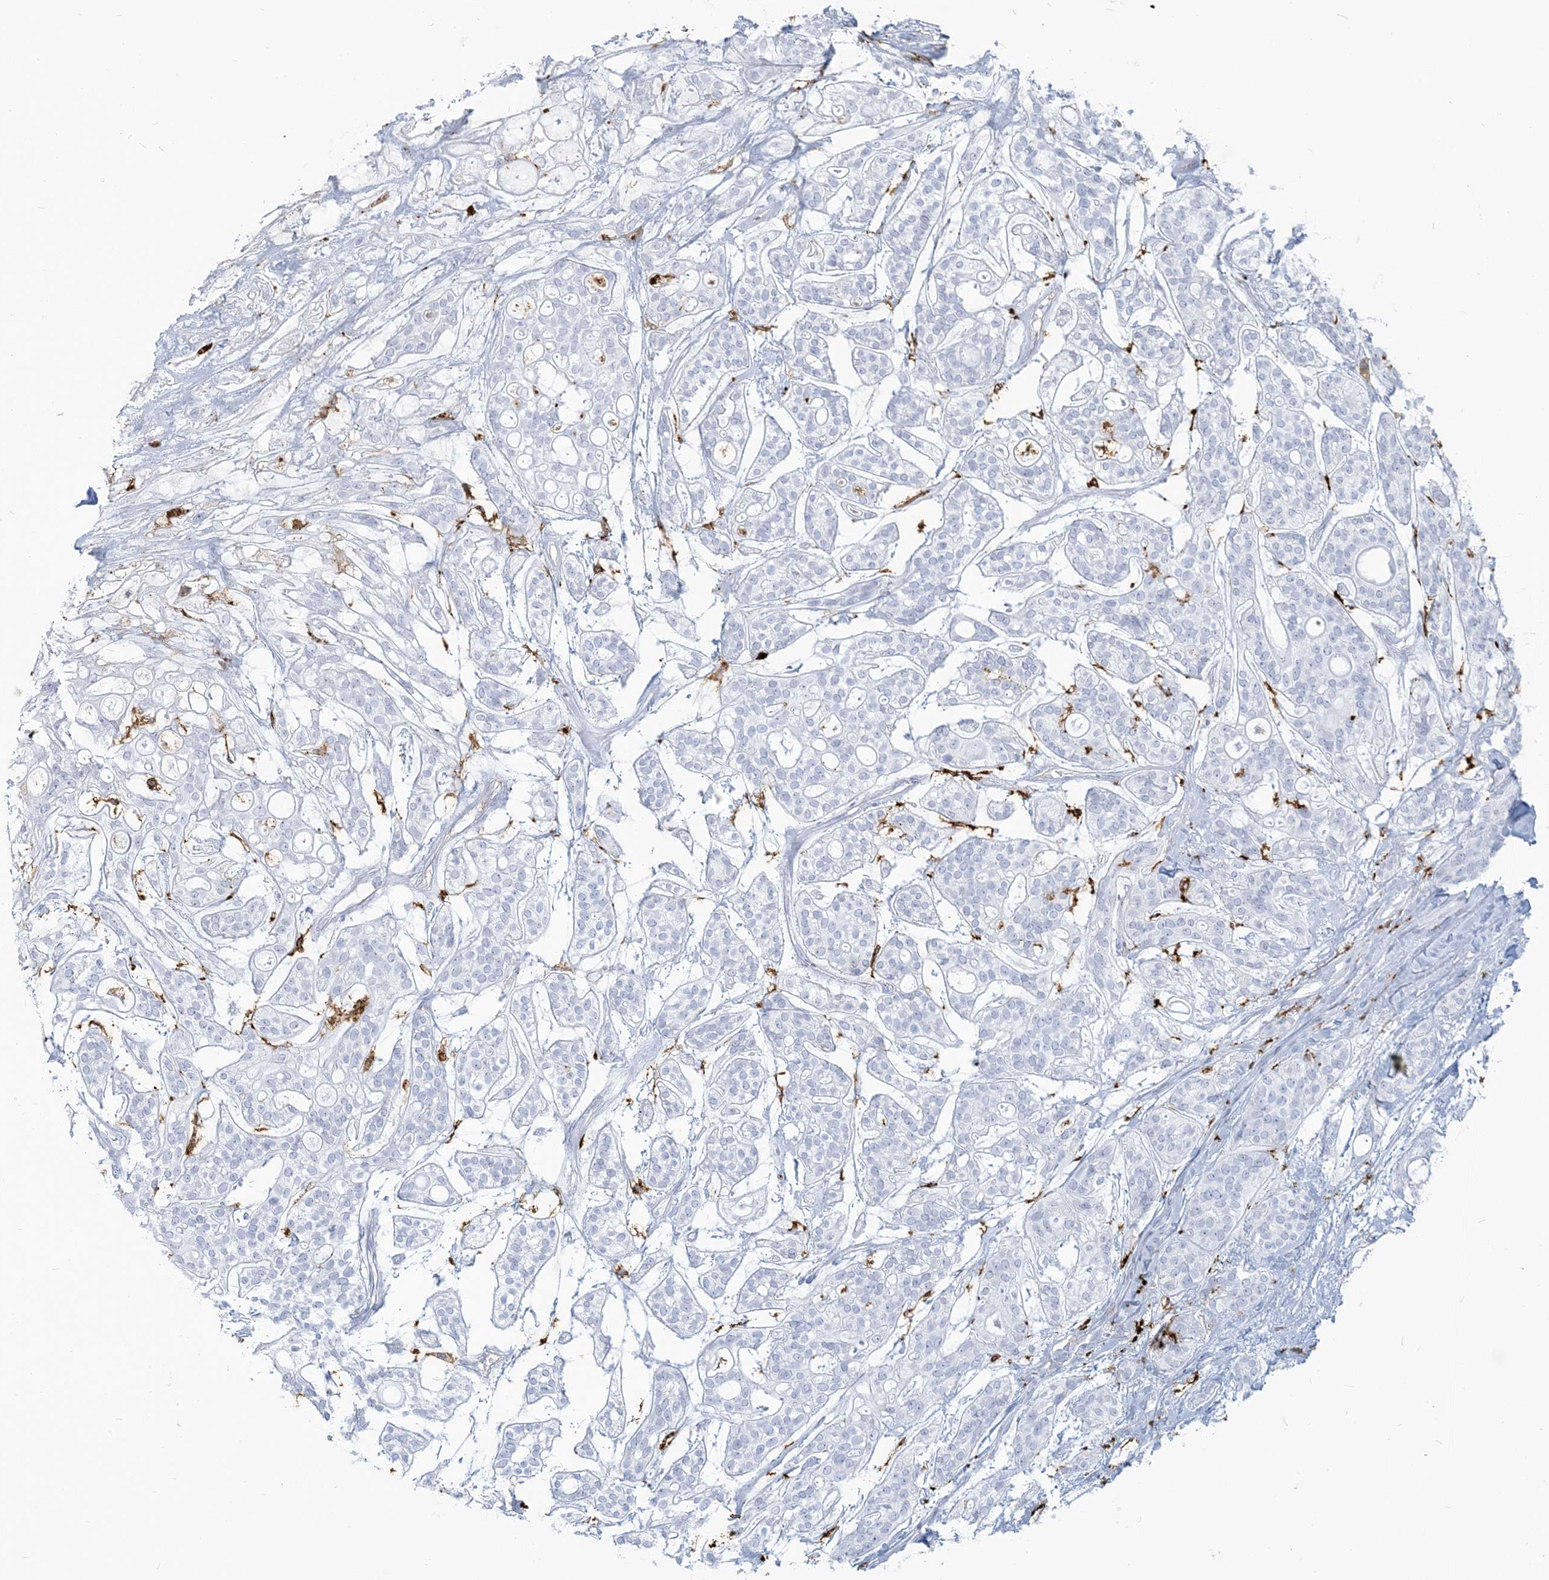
{"staining": {"intensity": "negative", "quantity": "none", "location": "none"}, "tissue": "head and neck cancer", "cell_type": "Tumor cells", "image_type": "cancer", "snomed": [{"axis": "morphology", "description": "Adenocarcinoma, NOS"}, {"axis": "topography", "description": "Head-Neck"}], "caption": "Histopathology image shows no significant protein expression in tumor cells of head and neck adenocarcinoma.", "gene": "HLA-DRB1", "patient": {"sex": "male", "age": 66}}